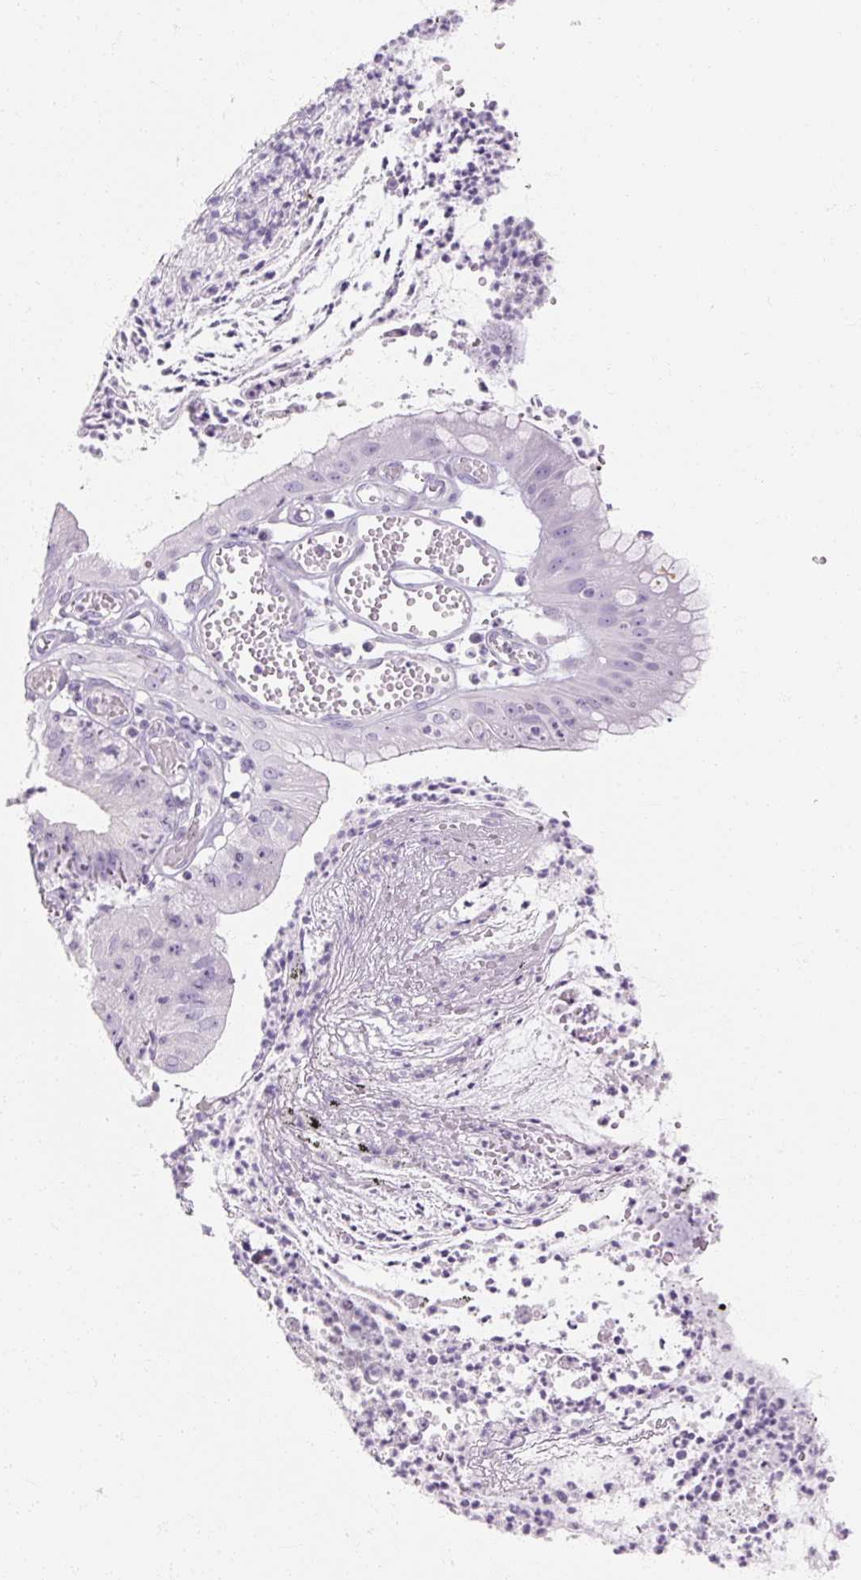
{"staining": {"intensity": "negative", "quantity": "none", "location": "none"}, "tissue": "stomach cancer", "cell_type": "Tumor cells", "image_type": "cancer", "snomed": [{"axis": "morphology", "description": "Adenocarcinoma, NOS"}, {"axis": "topography", "description": "Stomach"}], "caption": "DAB (3,3'-diaminobenzidine) immunohistochemical staining of human stomach adenocarcinoma exhibits no significant expression in tumor cells.", "gene": "NFE2L3", "patient": {"sex": "male", "age": 59}}